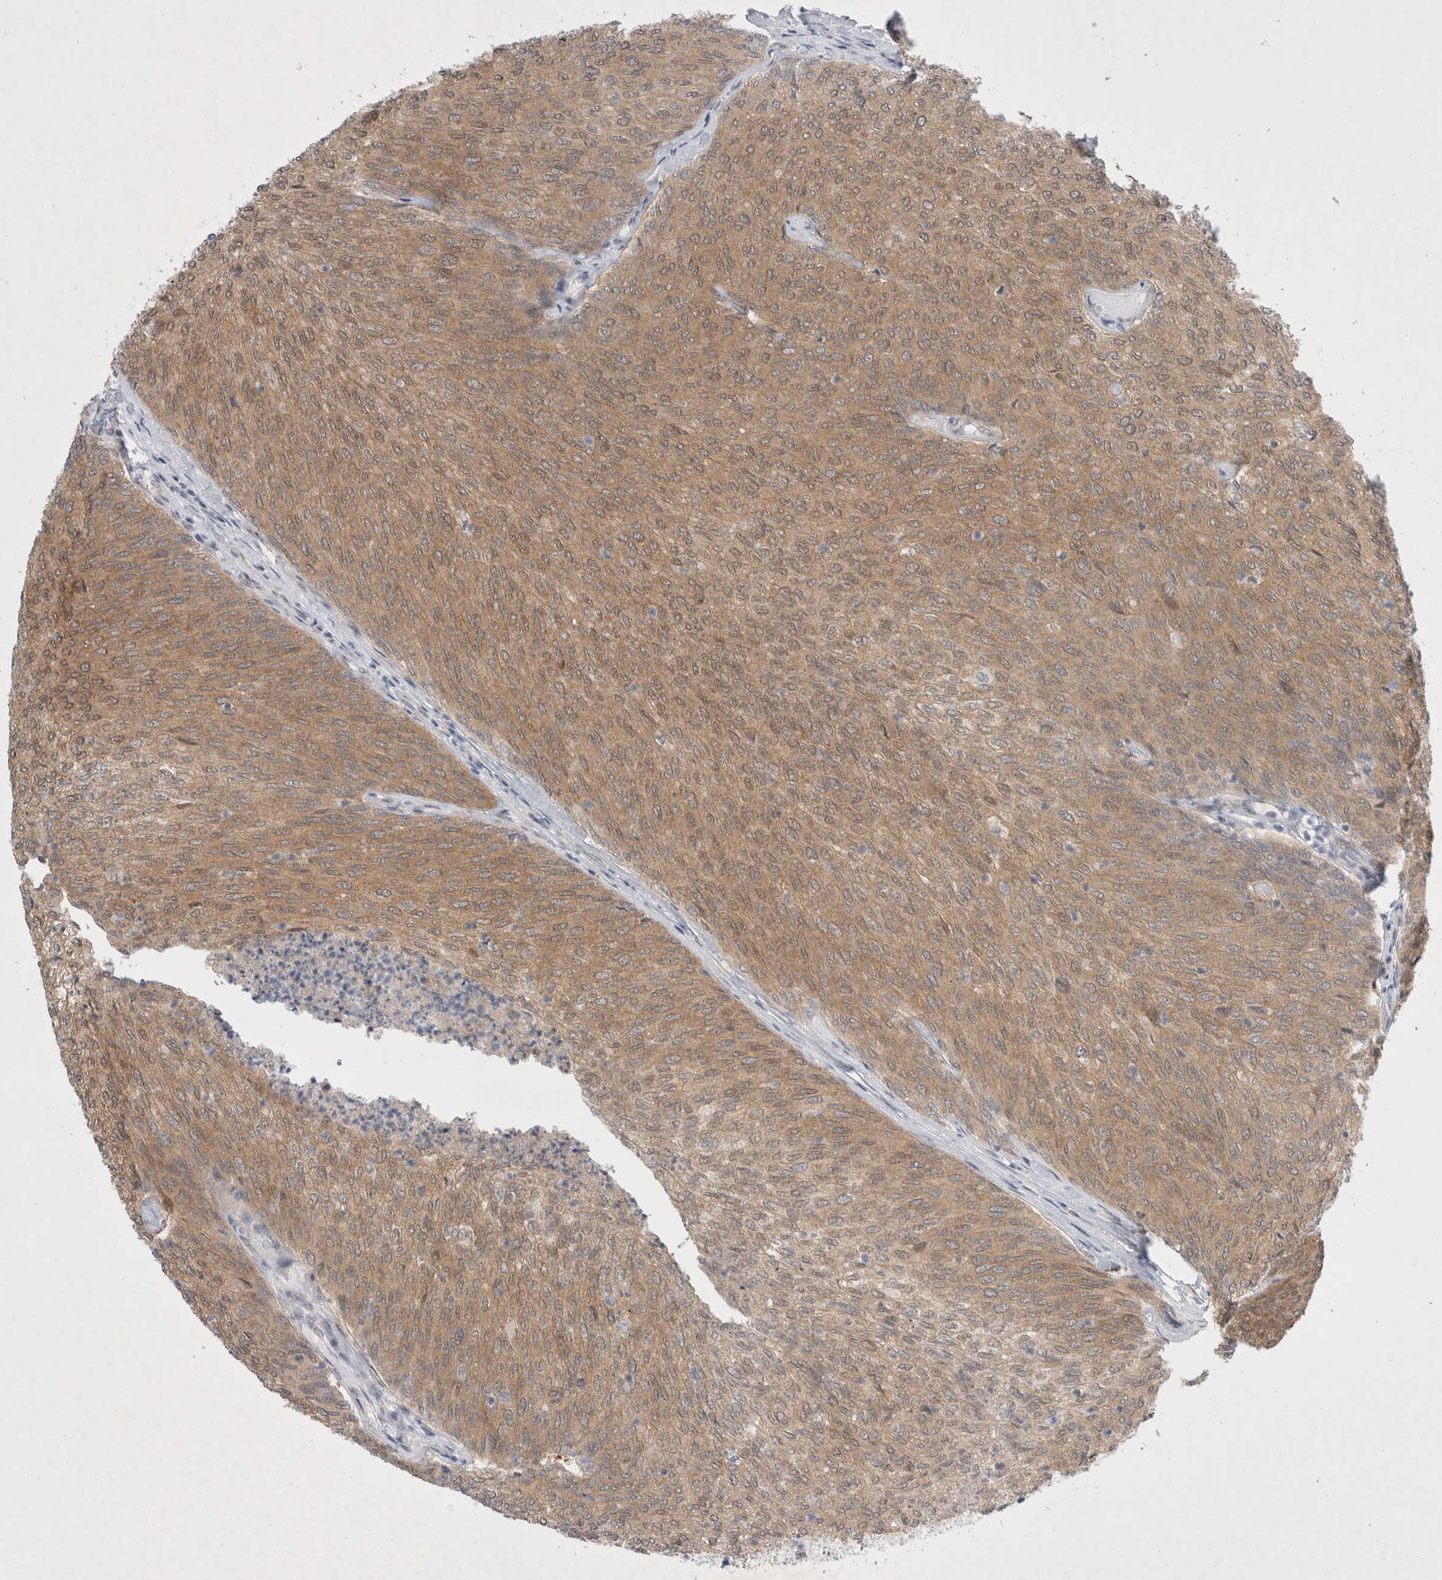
{"staining": {"intensity": "moderate", "quantity": ">75%", "location": "cytoplasmic/membranous"}, "tissue": "urothelial cancer", "cell_type": "Tumor cells", "image_type": "cancer", "snomed": [{"axis": "morphology", "description": "Urothelial carcinoma, Low grade"}, {"axis": "topography", "description": "Urinary bladder"}], "caption": "This is an image of immunohistochemistry staining of urothelial cancer, which shows moderate expression in the cytoplasmic/membranous of tumor cells.", "gene": "WIPF2", "patient": {"sex": "female", "age": 79}}